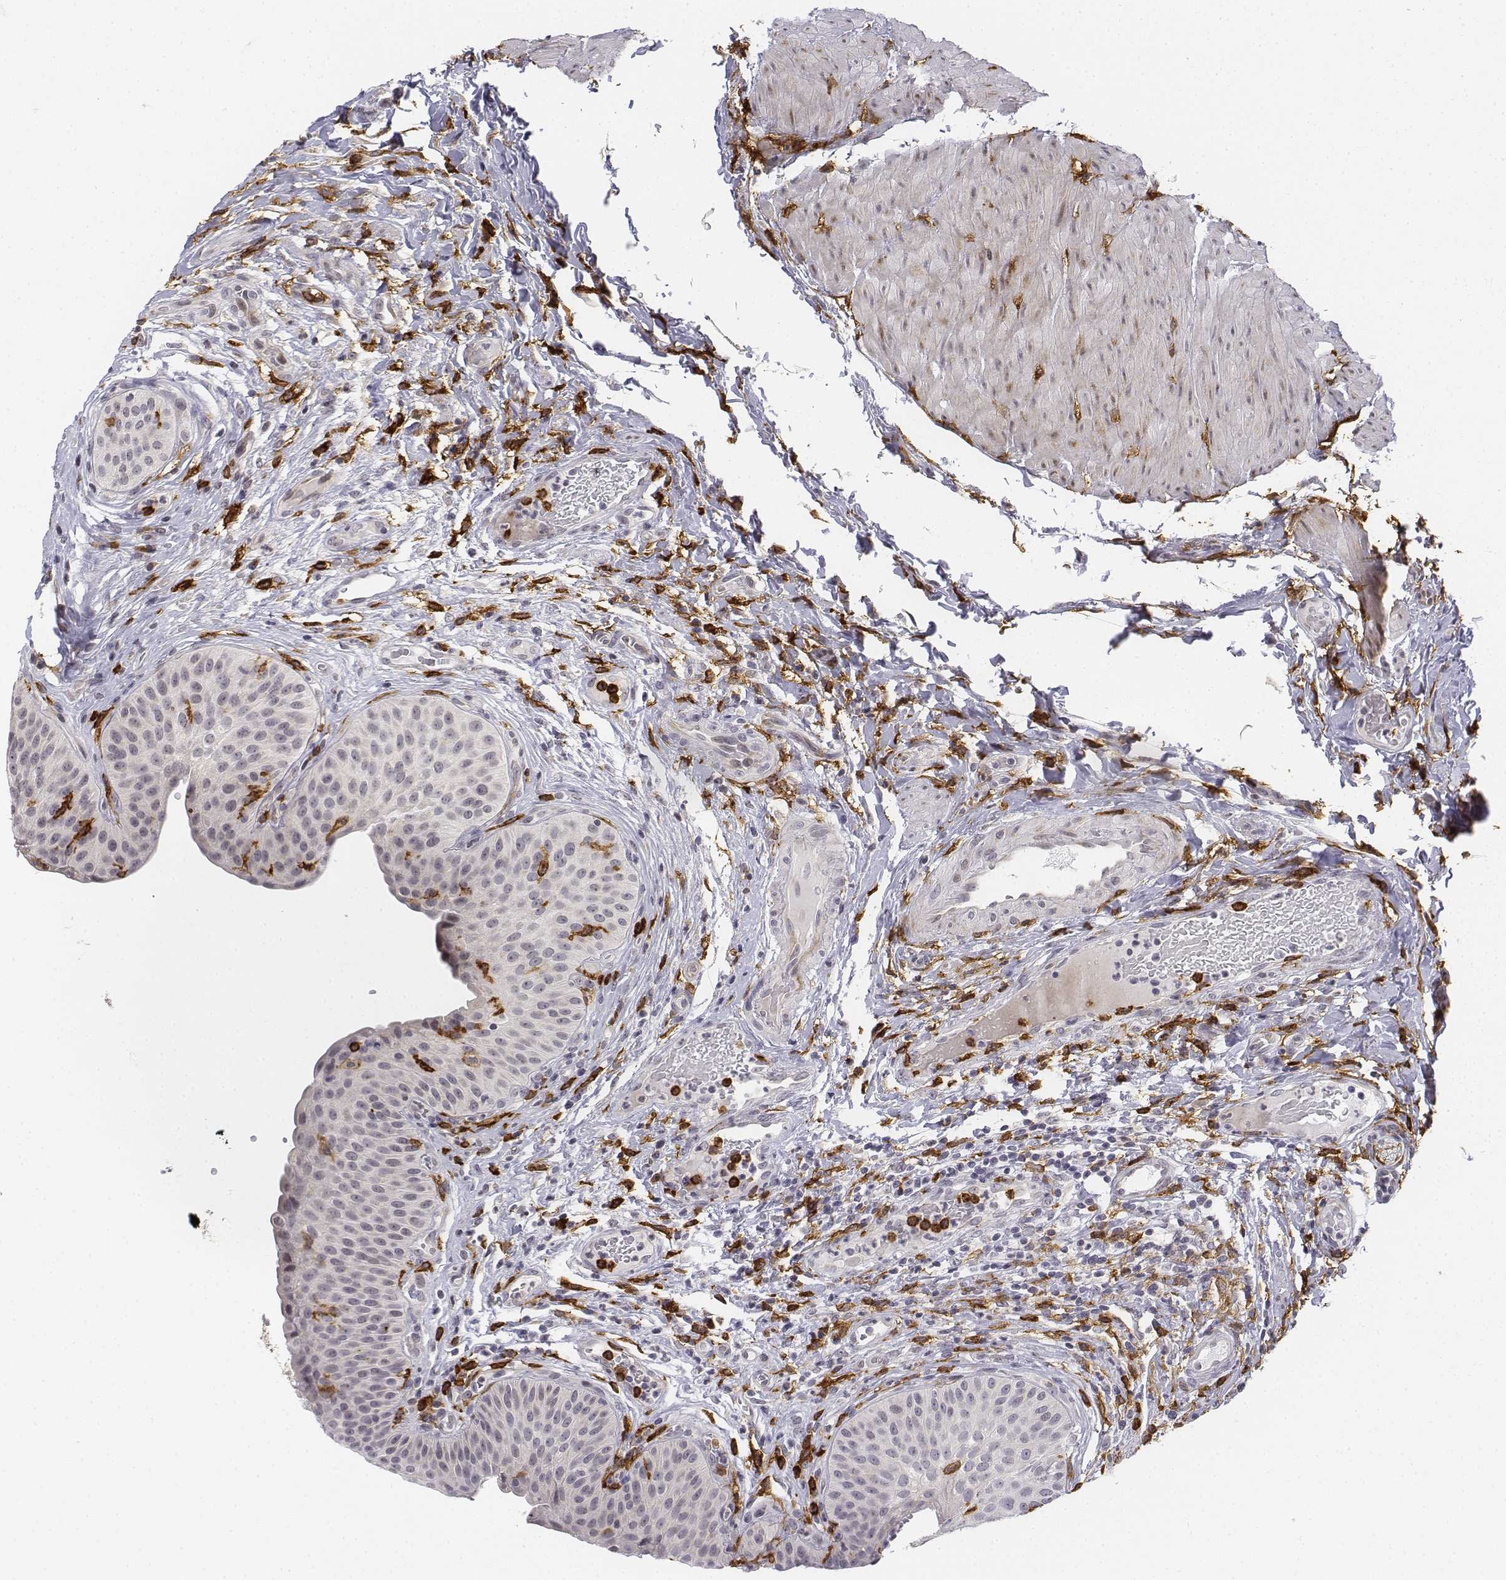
{"staining": {"intensity": "negative", "quantity": "none", "location": "none"}, "tissue": "urinary bladder", "cell_type": "Urothelial cells", "image_type": "normal", "snomed": [{"axis": "morphology", "description": "Normal tissue, NOS"}, {"axis": "topography", "description": "Urinary bladder"}], "caption": "Protein analysis of benign urinary bladder exhibits no significant positivity in urothelial cells.", "gene": "CD14", "patient": {"sex": "male", "age": 66}}